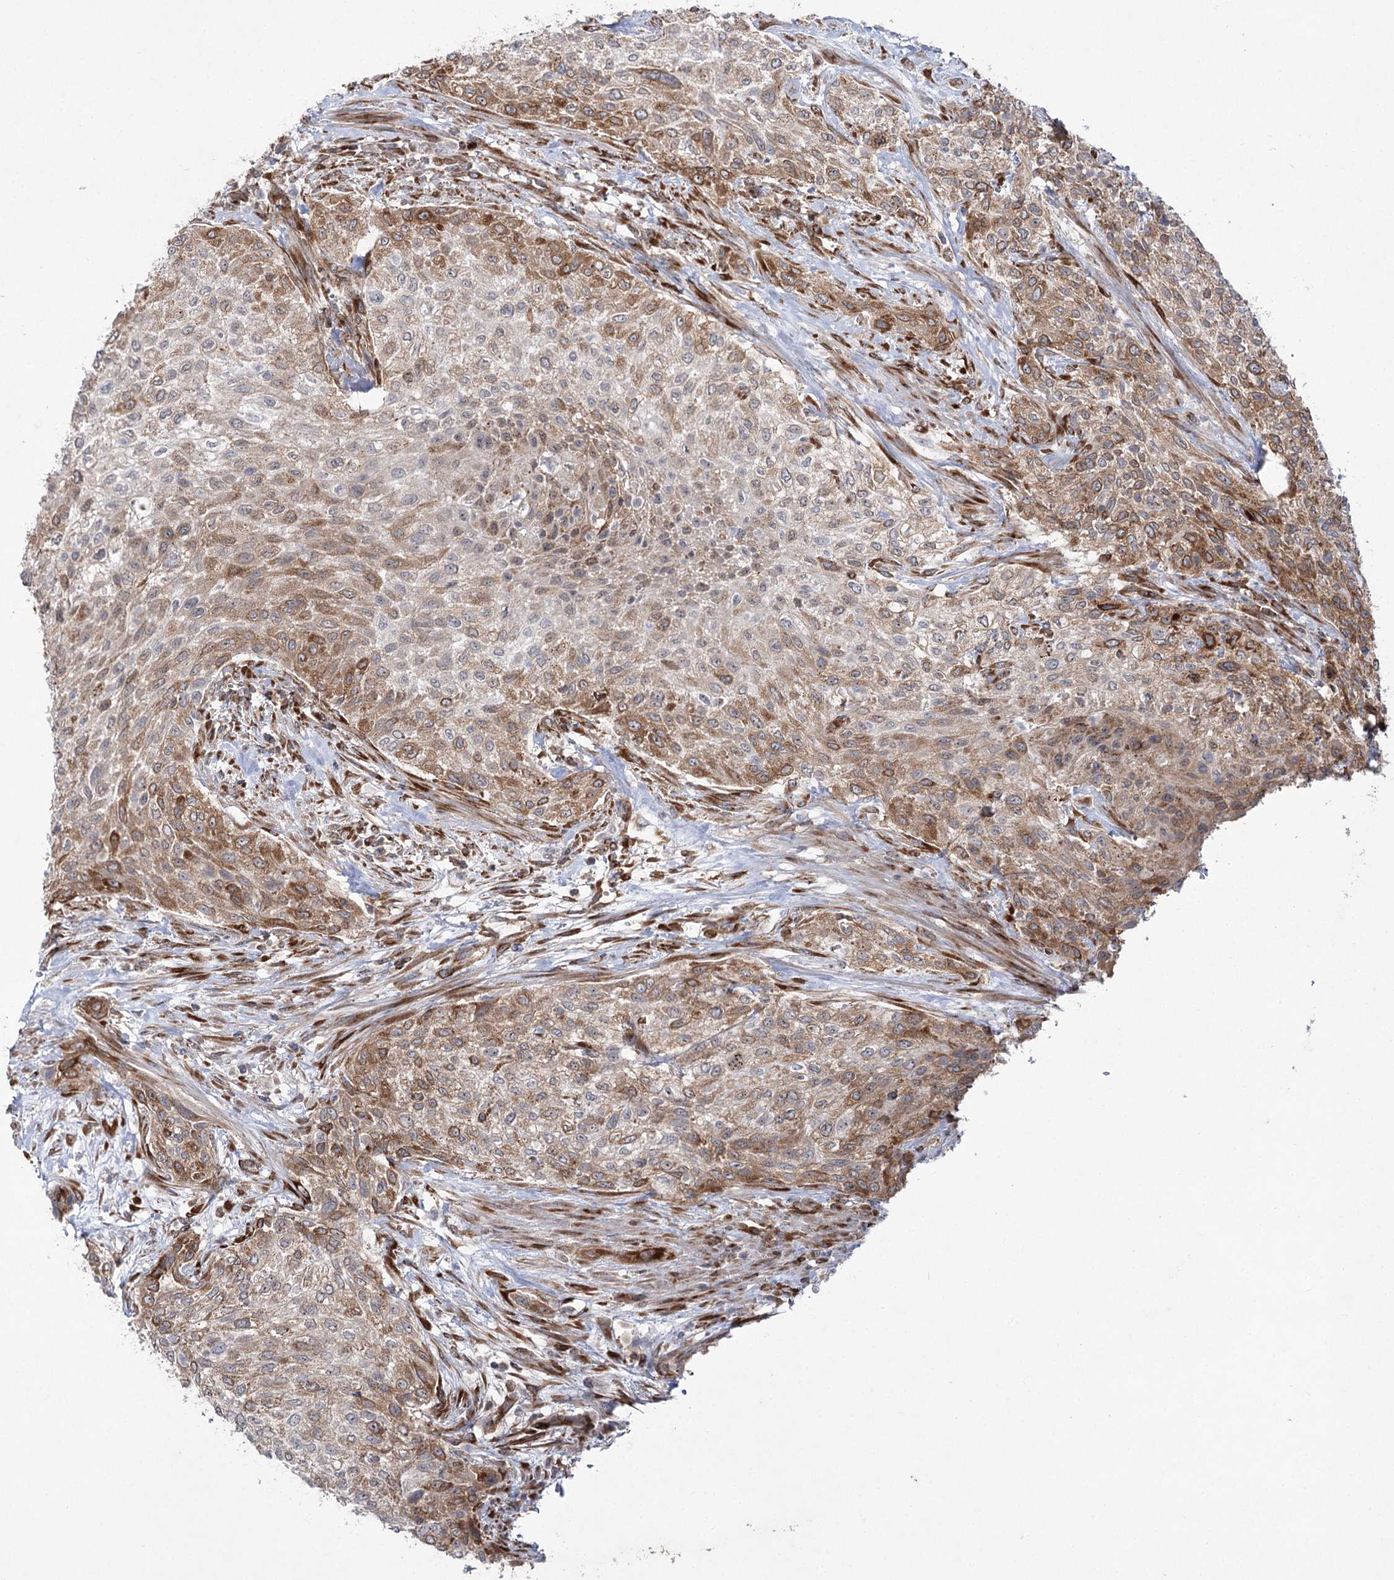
{"staining": {"intensity": "moderate", "quantity": "25%-75%", "location": "cytoplasmic/membranous"}, "tissue": "urothelial cancer", "cell_type": "Tumor cells", "image_type": "cancer", "snomed": [{"axis": "morphology", "description": "Normal tissue, NOS"}, {"axis": "morphology", "description": "Urothelial carcinoma, NOS"}, {"axis": "topography", "description": "Urinary bladder"}, {"axis": "topography", "description": "Peripheral nerve tissue"}], "caption": "Brown immunohistochemical staining in human urothelial cancer demonstrates moderate cytoplasmic/membranous expression in approximately 25%-75% of tumor cells. (IHC, brightfield microscopy, high magnification).", "gene": "VWA2", "patient": {"sex": "male", "age": 35}}